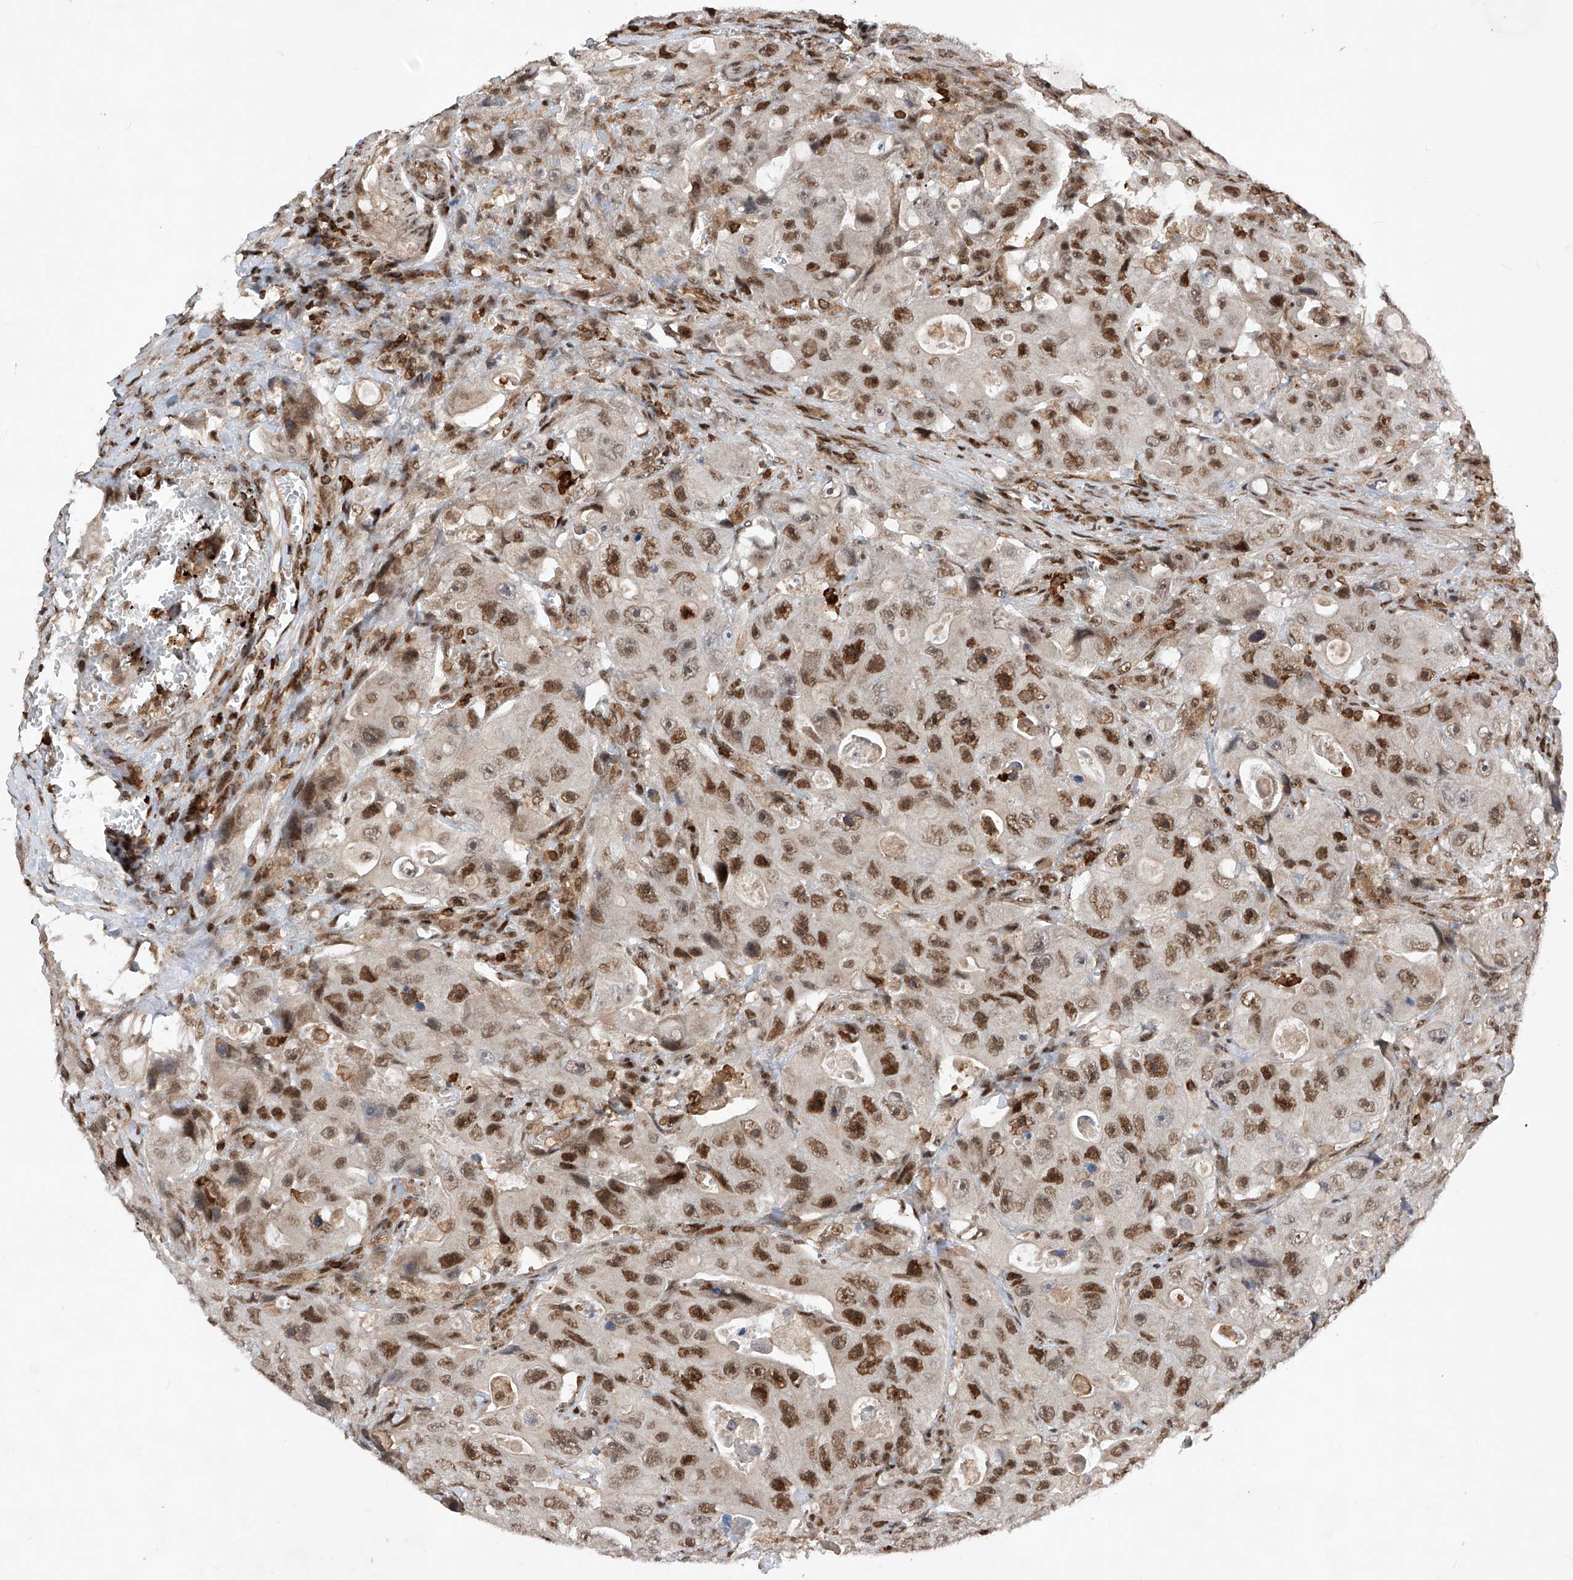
{"staining": {"intensity": "strong", "quantity": ">75%", "location": "nuclear"}, "tissue": "colorectal cancer", "cell_type": "Tumor cells", "image_type": "cancer", "snomed": [{"axis": "morphology", "description": "Adenocarcinoma, NOS"}, {"axis": "topography", "description": "Colon"}], "caption": "This photomicrograph demonstrates immunohistochemistry staining of human colorectal cancer, with high strong nuclear staining in approximately >75% of tumor cells.", "gene": "ZNF280D", "patient": {"sex": "female", "age": 46}}